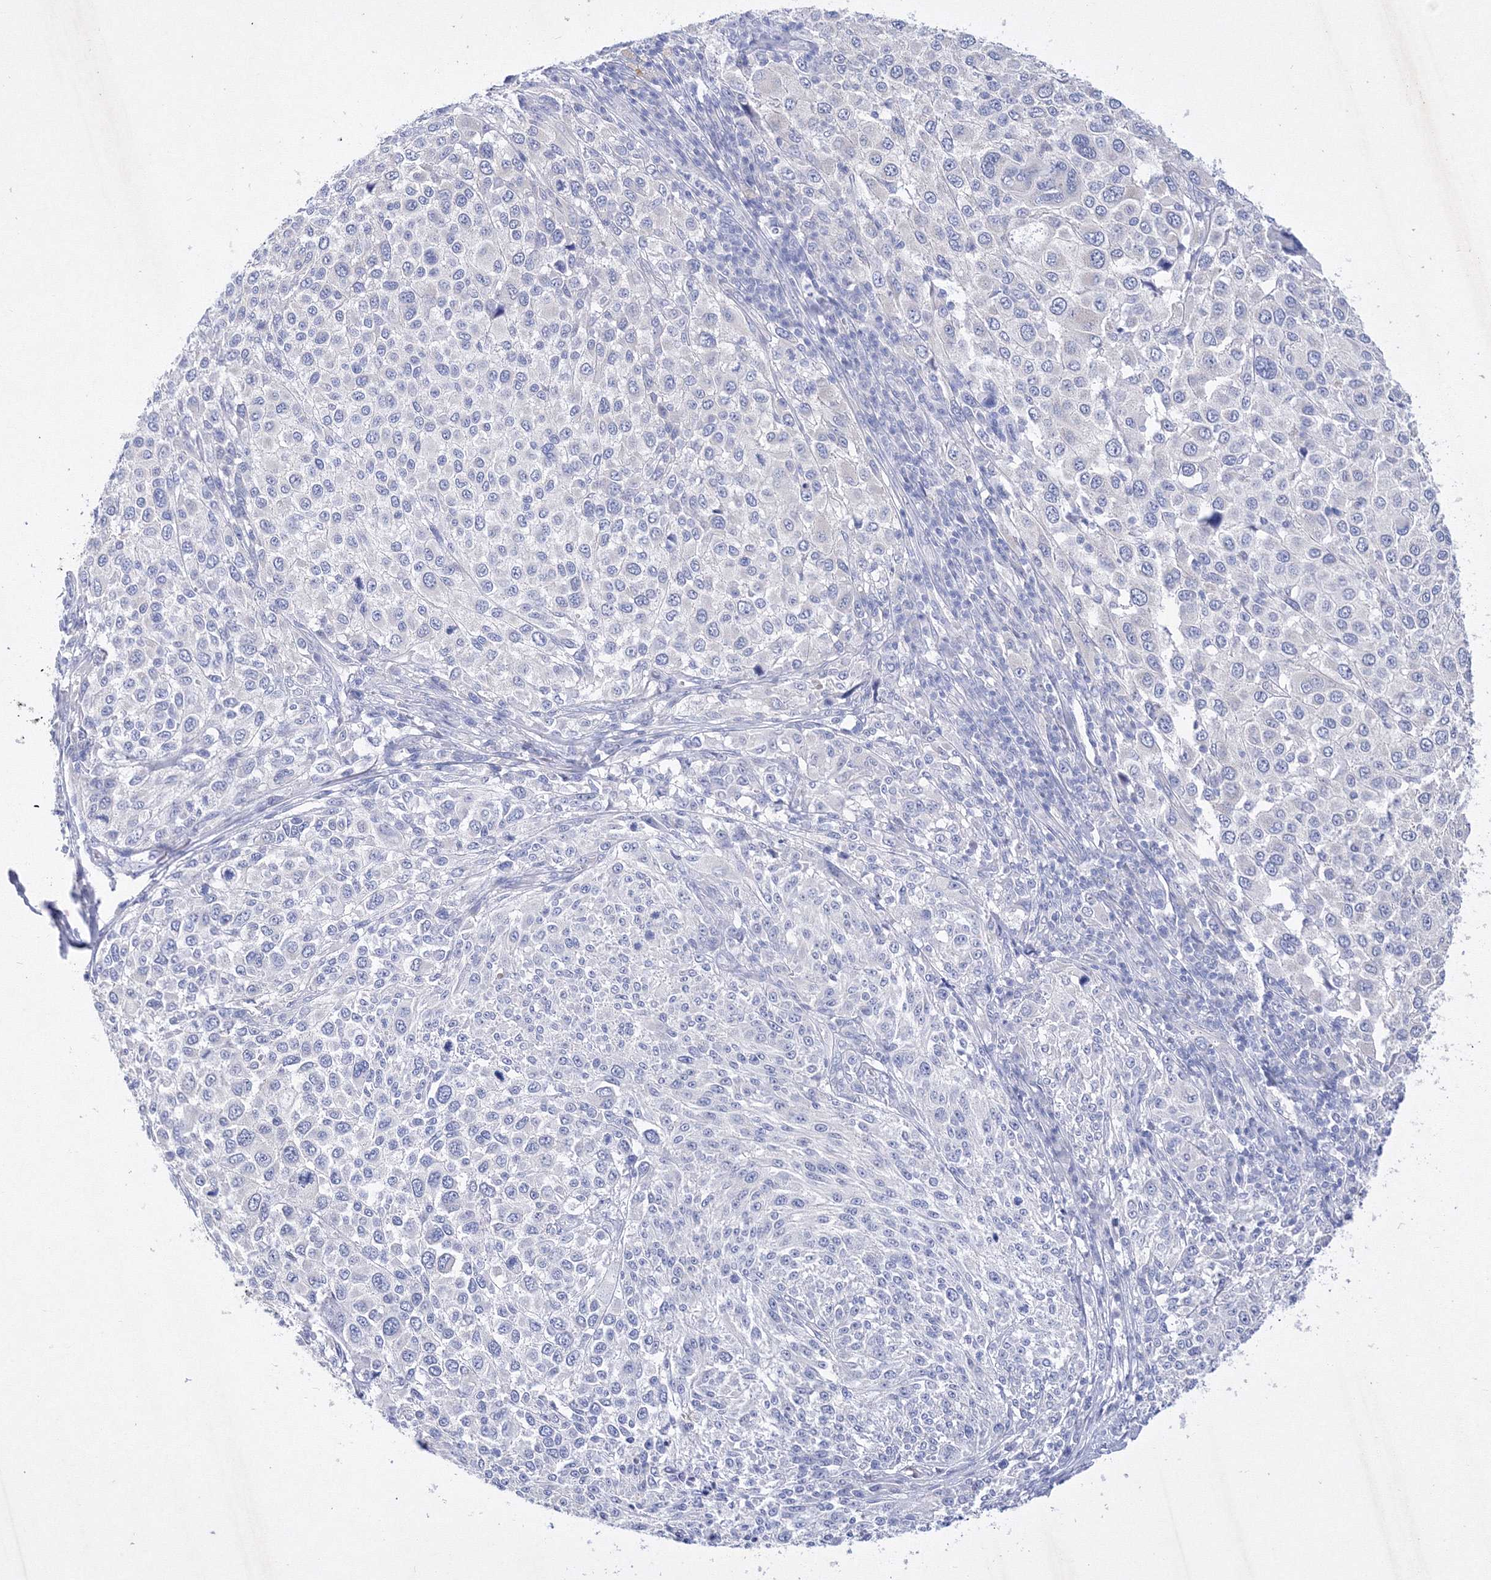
{"staining": {"intensity": "negative", "quantity": "none", "location": "none"}, "tissue": "melanoma", "cell_type": "Tumor cells", "image_type": "cancer", "snomed": [{"axis": "morphology", "description": "Malignant melanoma, NOS"}, {"axis": "topography", "description": "Skin of trunk"}], "caption": "Immunohistochemistry of malignant melanoma displays no expression in tumor cells. The staining was performed using DAB (3,3'-diaminobenzidine) to visualize the protein expression in brown, while the nuclei were stained in blue with hematoxylin (Magnification: 20x).", "gene": "GPN1", "patient": {"sex": "male", "age": 71}}